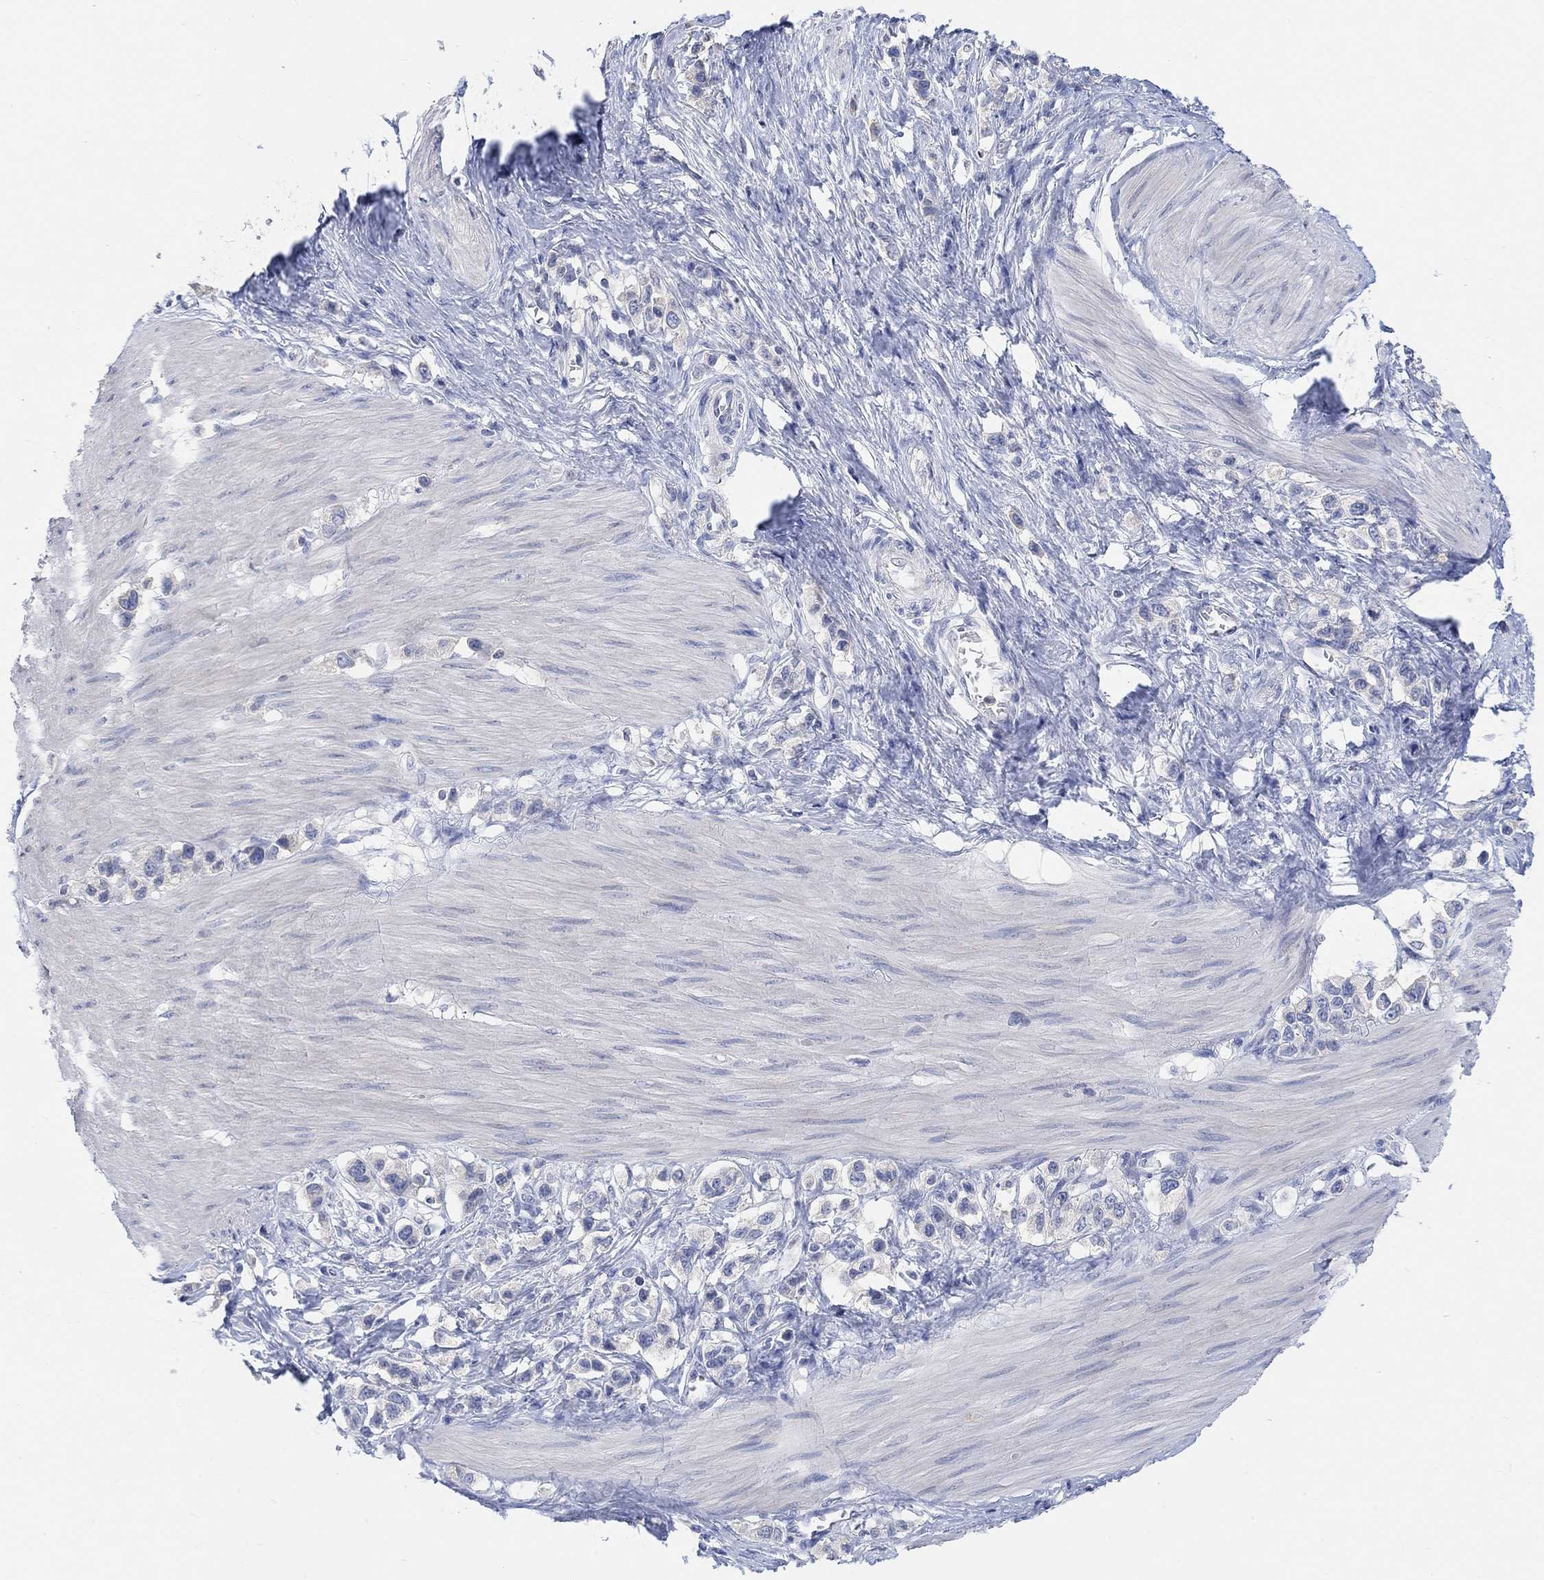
{"staining": {"intensity": "negative", "quantity": "none", "location": "none"}, "tissue": "stomach cancer", "cell_type": "Tumor cells", "image_type": "cancer", "snomed": [{"axis": "morphology", "description": "Normal tissue, NOS"}, {"axis": "morphology", "description": "Adenocarcinoma, NOS"}, {"axis": "morphology", "description": "Adenocarcinoma, High grade"}, {"axis": "topography", "description": "Stomach, upper"}, {"axis": "topography", "description": "Stomach"}], "caption": "This is an immunohistochemistry (IHC) micrograph of human stomach cancer (adenocarcinoma). There is no staining in tumor cells.", "gene": "NLRP14", "patient": {"sex": "female", "age": 65}}